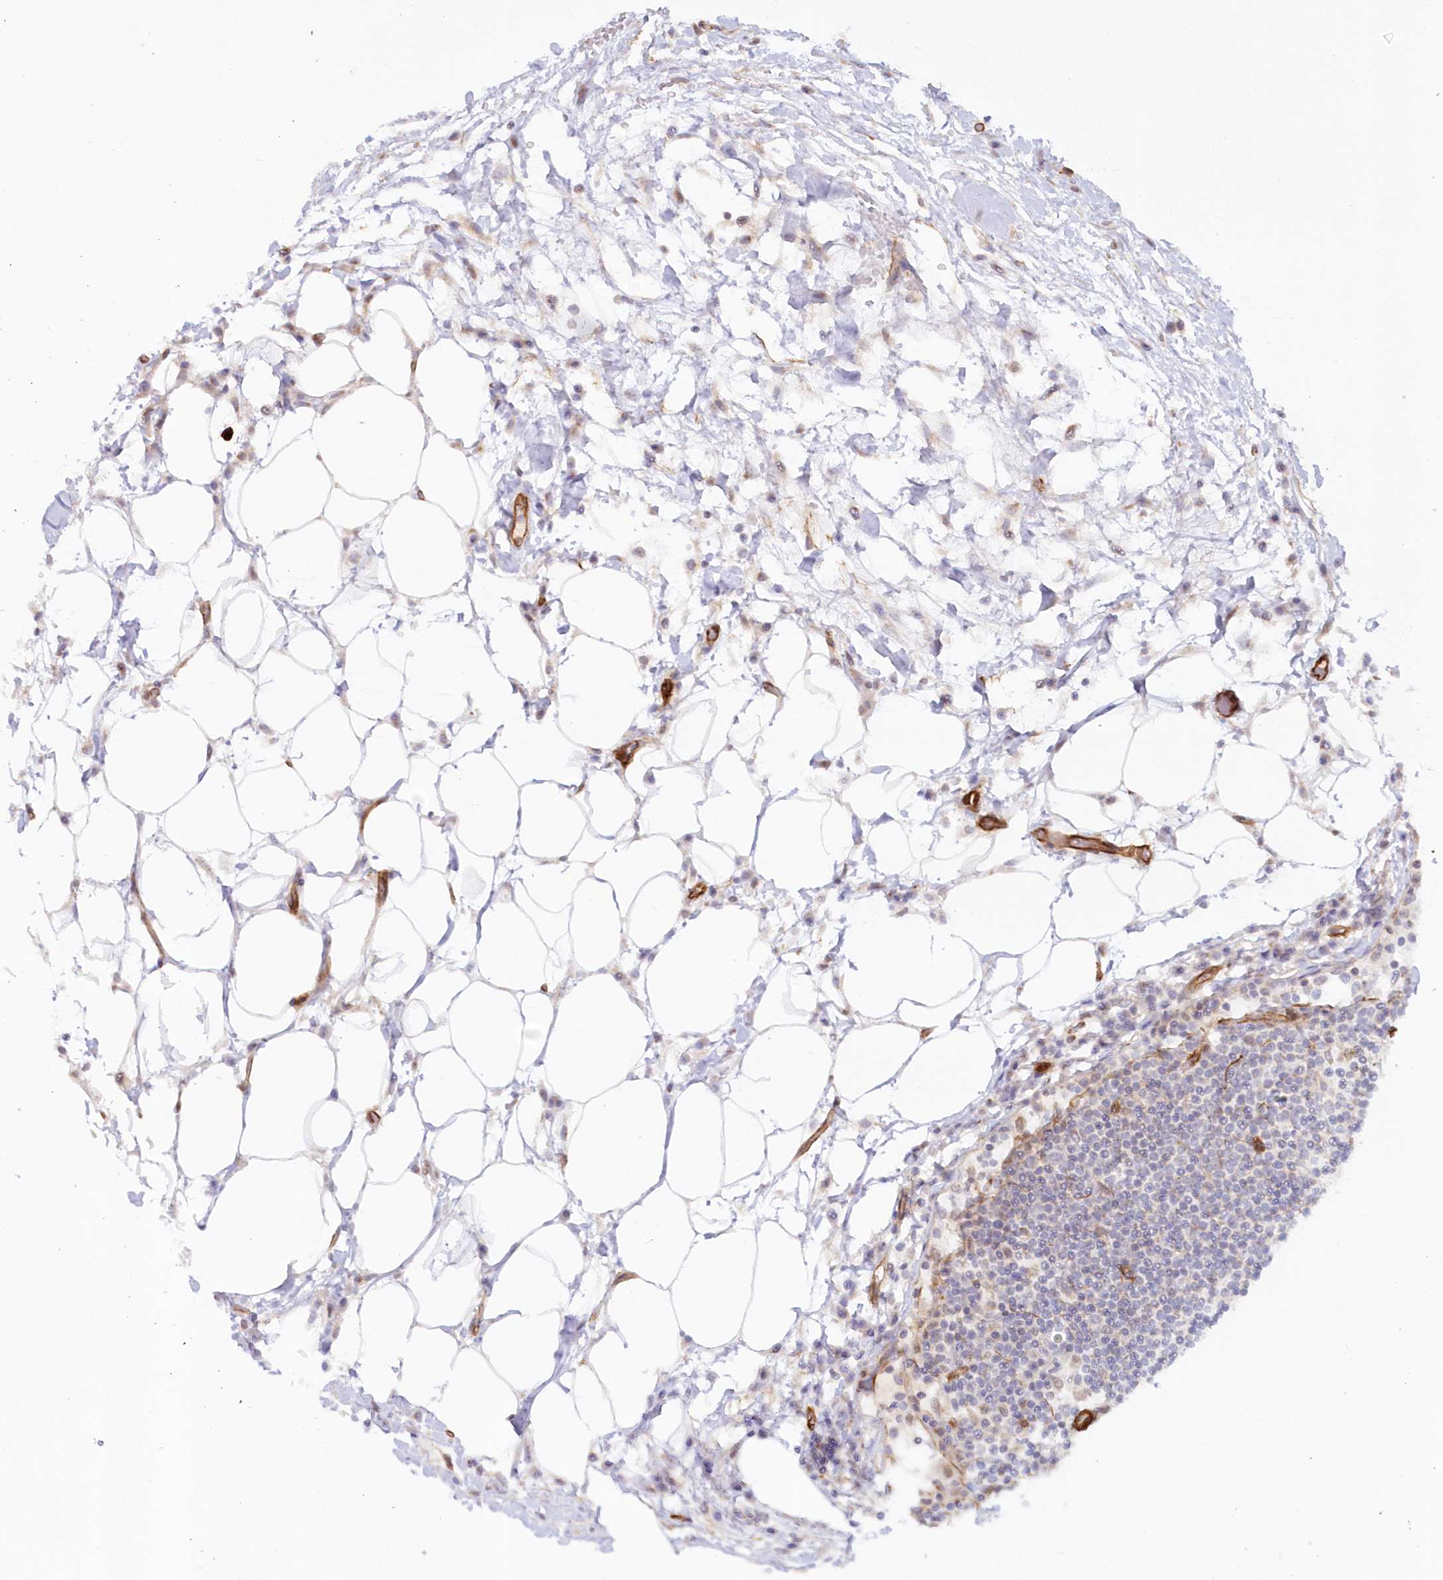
{"staining": {"intensity": "negative", "quantity": "none", "location": "none"}, "tissue": "lymph node", "cell_type": "Germinal center cells", "image_type": "normal", "snomed": [{"axis": "morphology", "description": "Normal tissue, NOS"}, {"axis": "topography", "description": "Lymph node"}], "caption": "Germinal center cells show no significant expression in normal lymph node.", "gene": "AFAP1L2", "patient": {"sex": "female", "age": 53}}